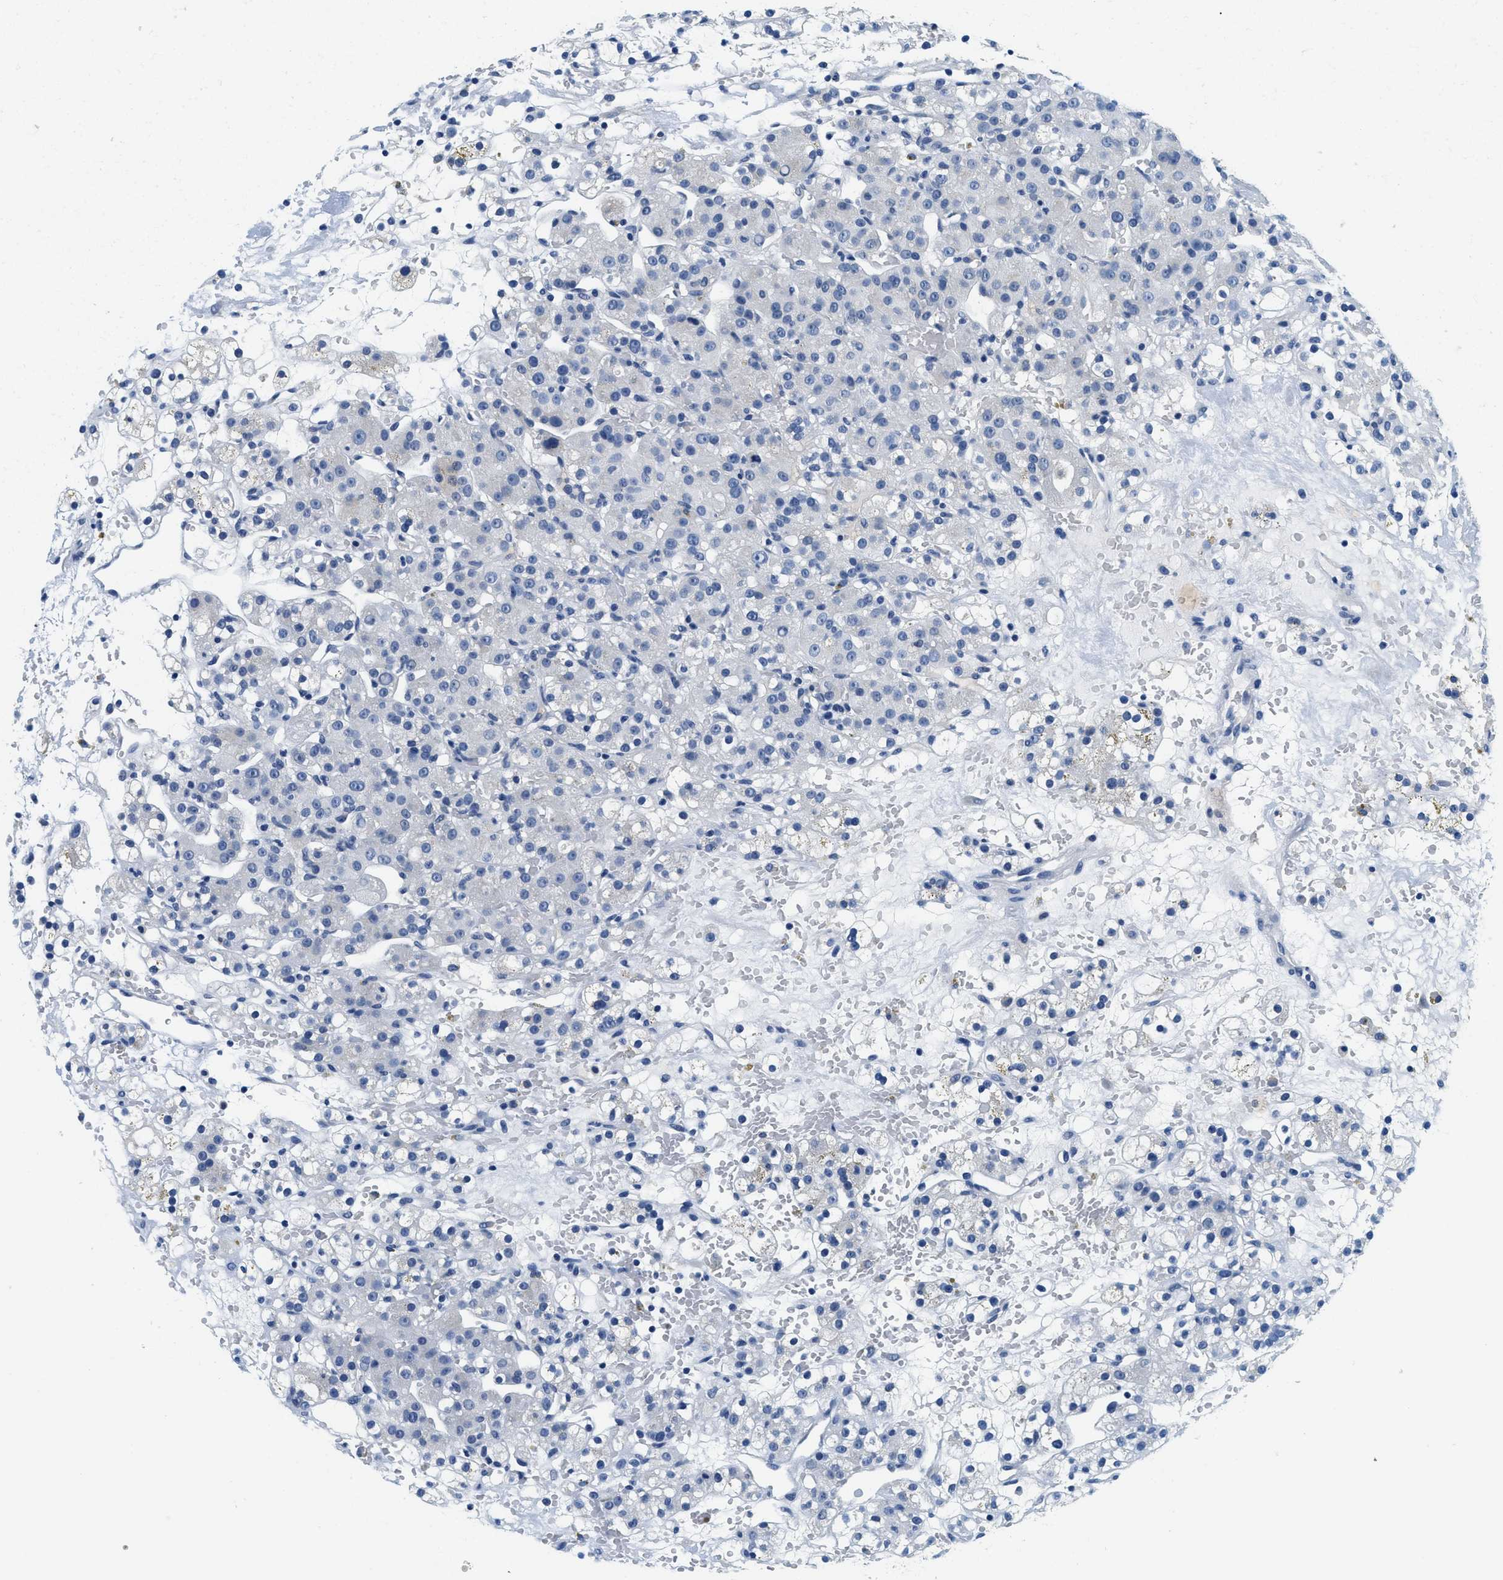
{"staining": {"intensity": "negative", "quantity": "none", "location": "none"}, "tissue": "renal cancer", "cell_type": "Tumor cells", "image_type": "cancer", "snomed": [{"axis": "morphology", "description": "Adenocarcinoma, NOS"}, {"axis": "topography", "description": "Kidney"}], "caption": "The image shows no staining of tumor cells in adenocarcinoma (renal). The staining is performed using DAB brown chromogen with nuclei counter-stained in using hematoxylin.", "gene": "GSTM3", "patient": {"sex": "male", "age": 61}}